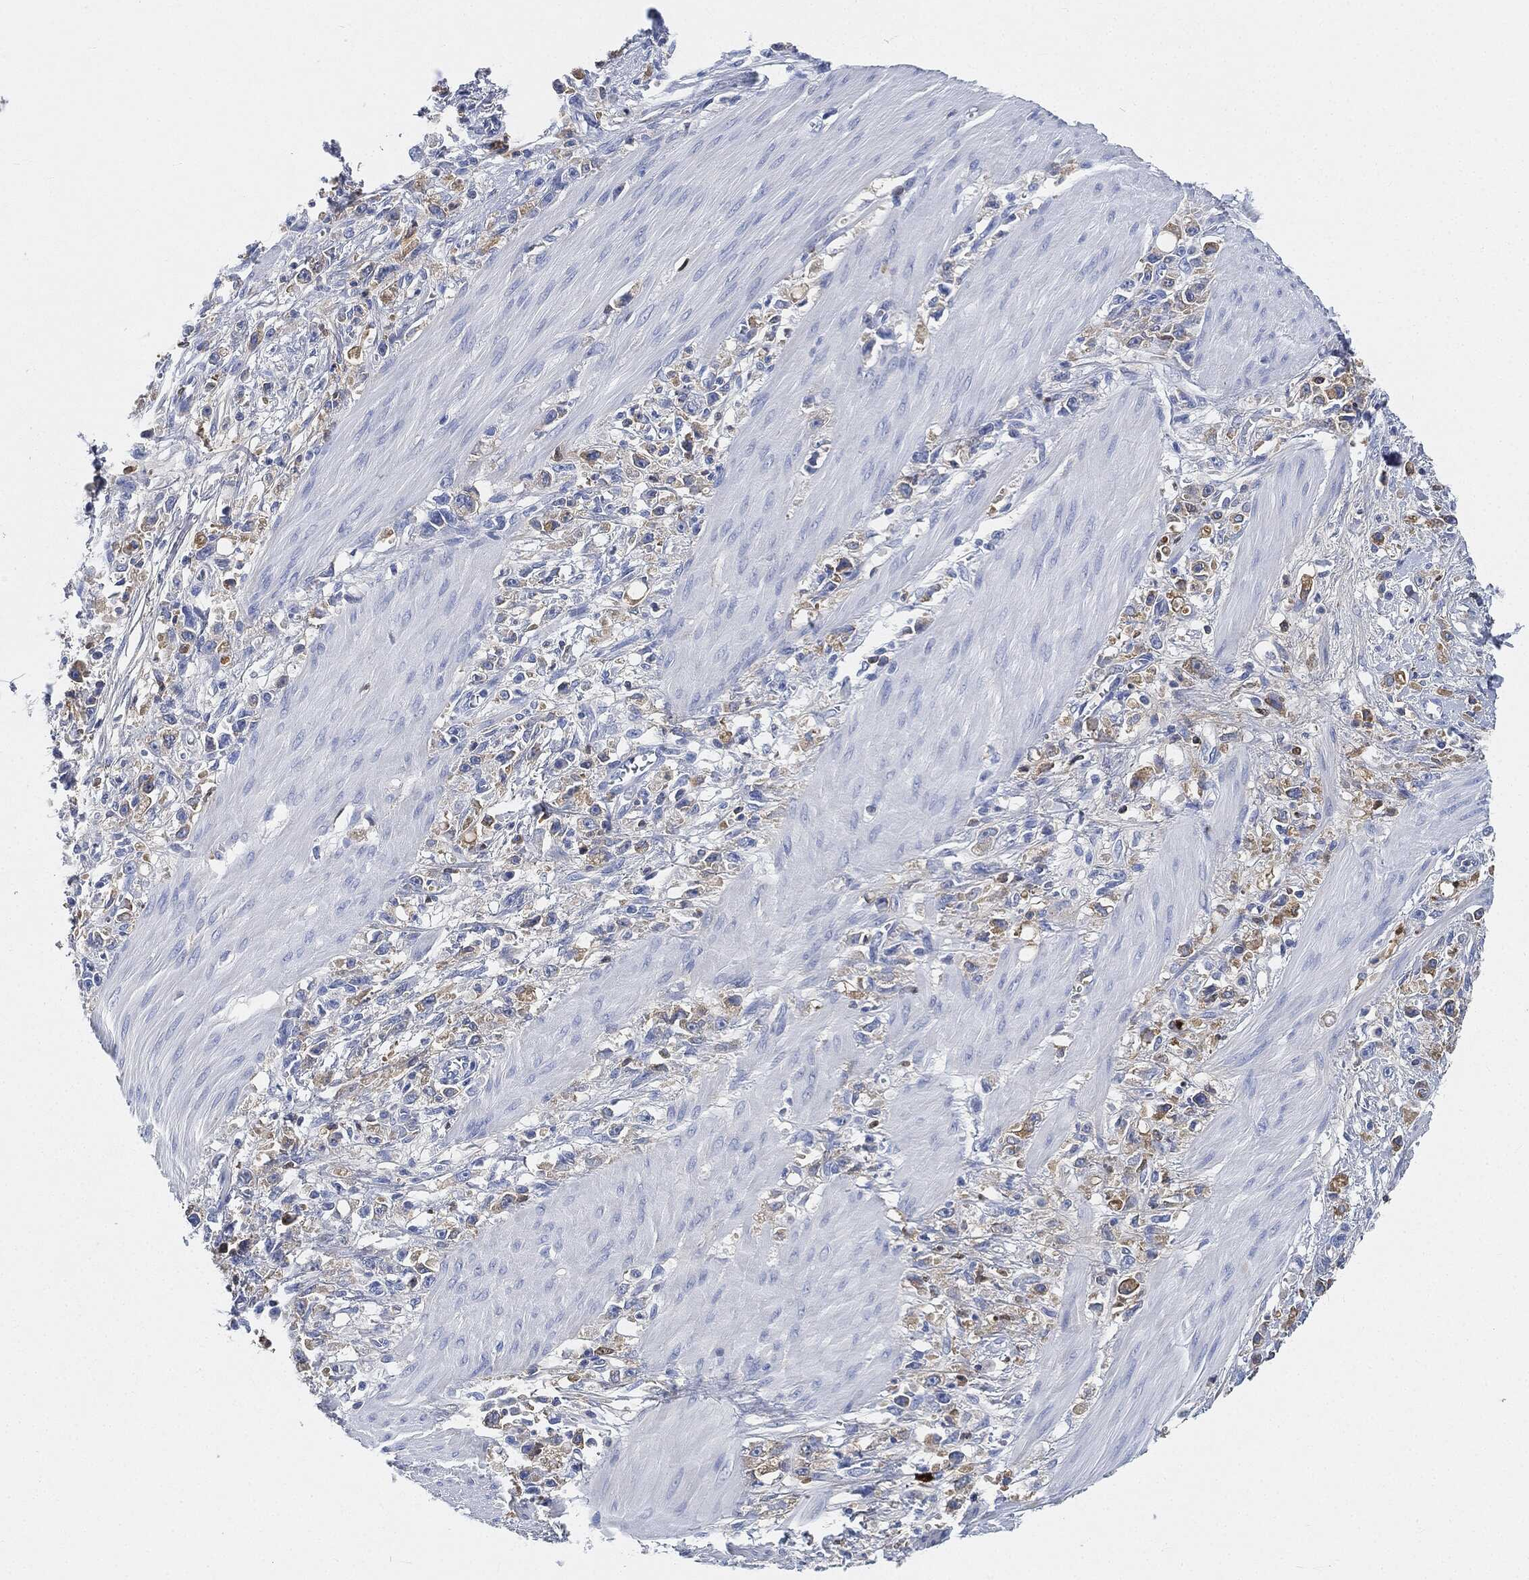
{"staining": {"intensity": "weak", "quantity": "<25%", "location": "cytoplasmic/membranous"}, "tissue": "stomach cancer", "cell_type": "Tumor cells", "image_type": "cancer", "snomed": [{"axis": "morphology", "description": "Adenocarcinoma, NOS"}, {"axis": "topography", "description": "Stomach"}], "caption": "There is no significant staining in tumor cells of stomach cancer (adenocarcinoma).", "gene": "IGLV6-57", "patient": {"sex": "female", "age": 59}}